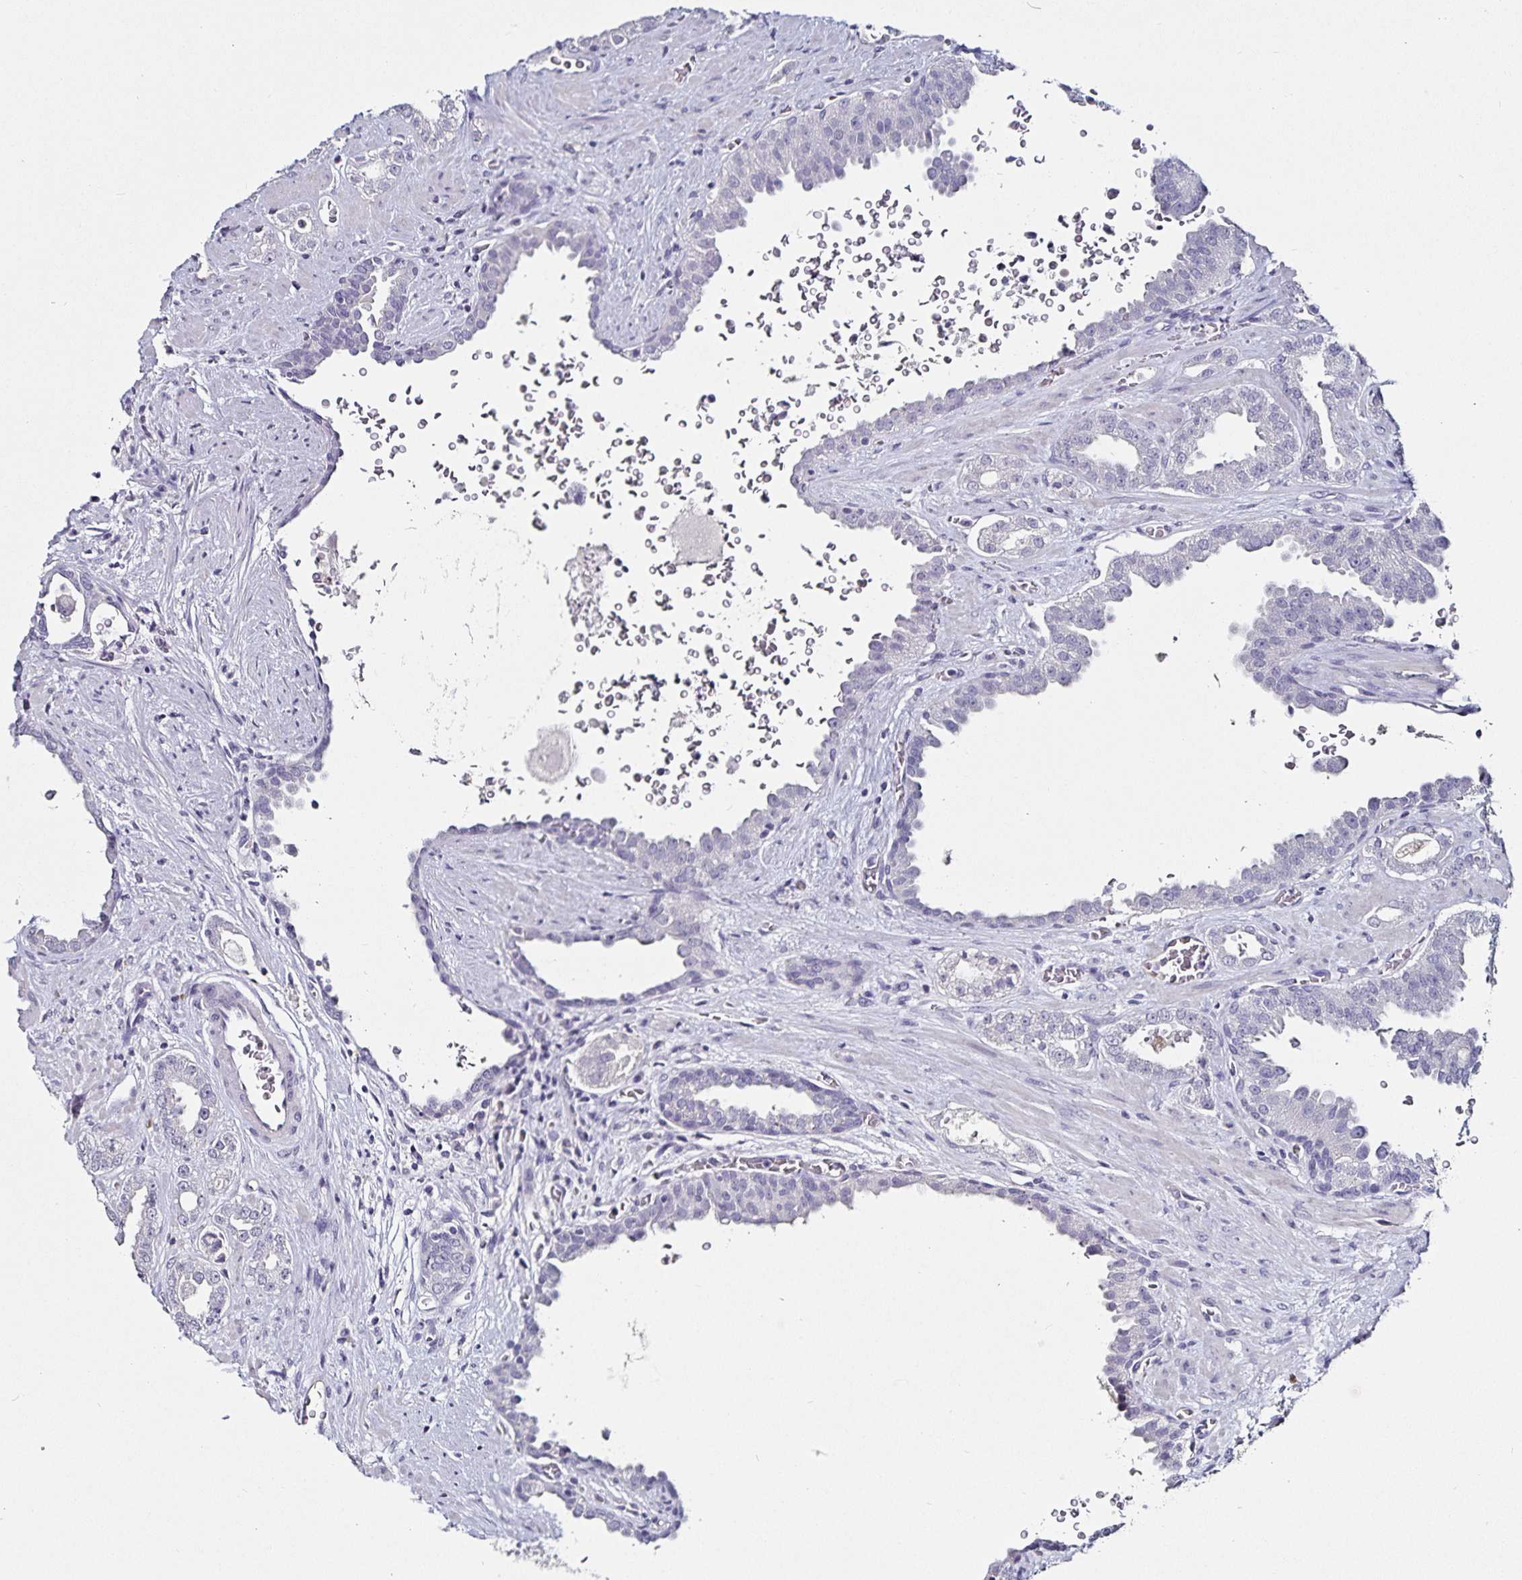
{"staining": {"intensity": "negative", "quantity": "none", "location": "none"}, "tissue": "prostate cancer", "cell_type": "Tumor cells", "image_type": "cancer", "snomed": [{"axis": "morphology", "description": "Adenocarcinoma, Low grade"}, {"axis": "topography", "description": "Prostate"}], "caption": "Protein analysis of low-grade adenocarcinoma (prostate) shows no significant positivity in tumor cells. (Stains: DAB immunohistochemistry (IHC) with hematoxylin counter stain, Microscopy: brightfield microscopy at high magnification).", "gene": "TSPAN7", "patient": {"sex": "male", "age": 67}}